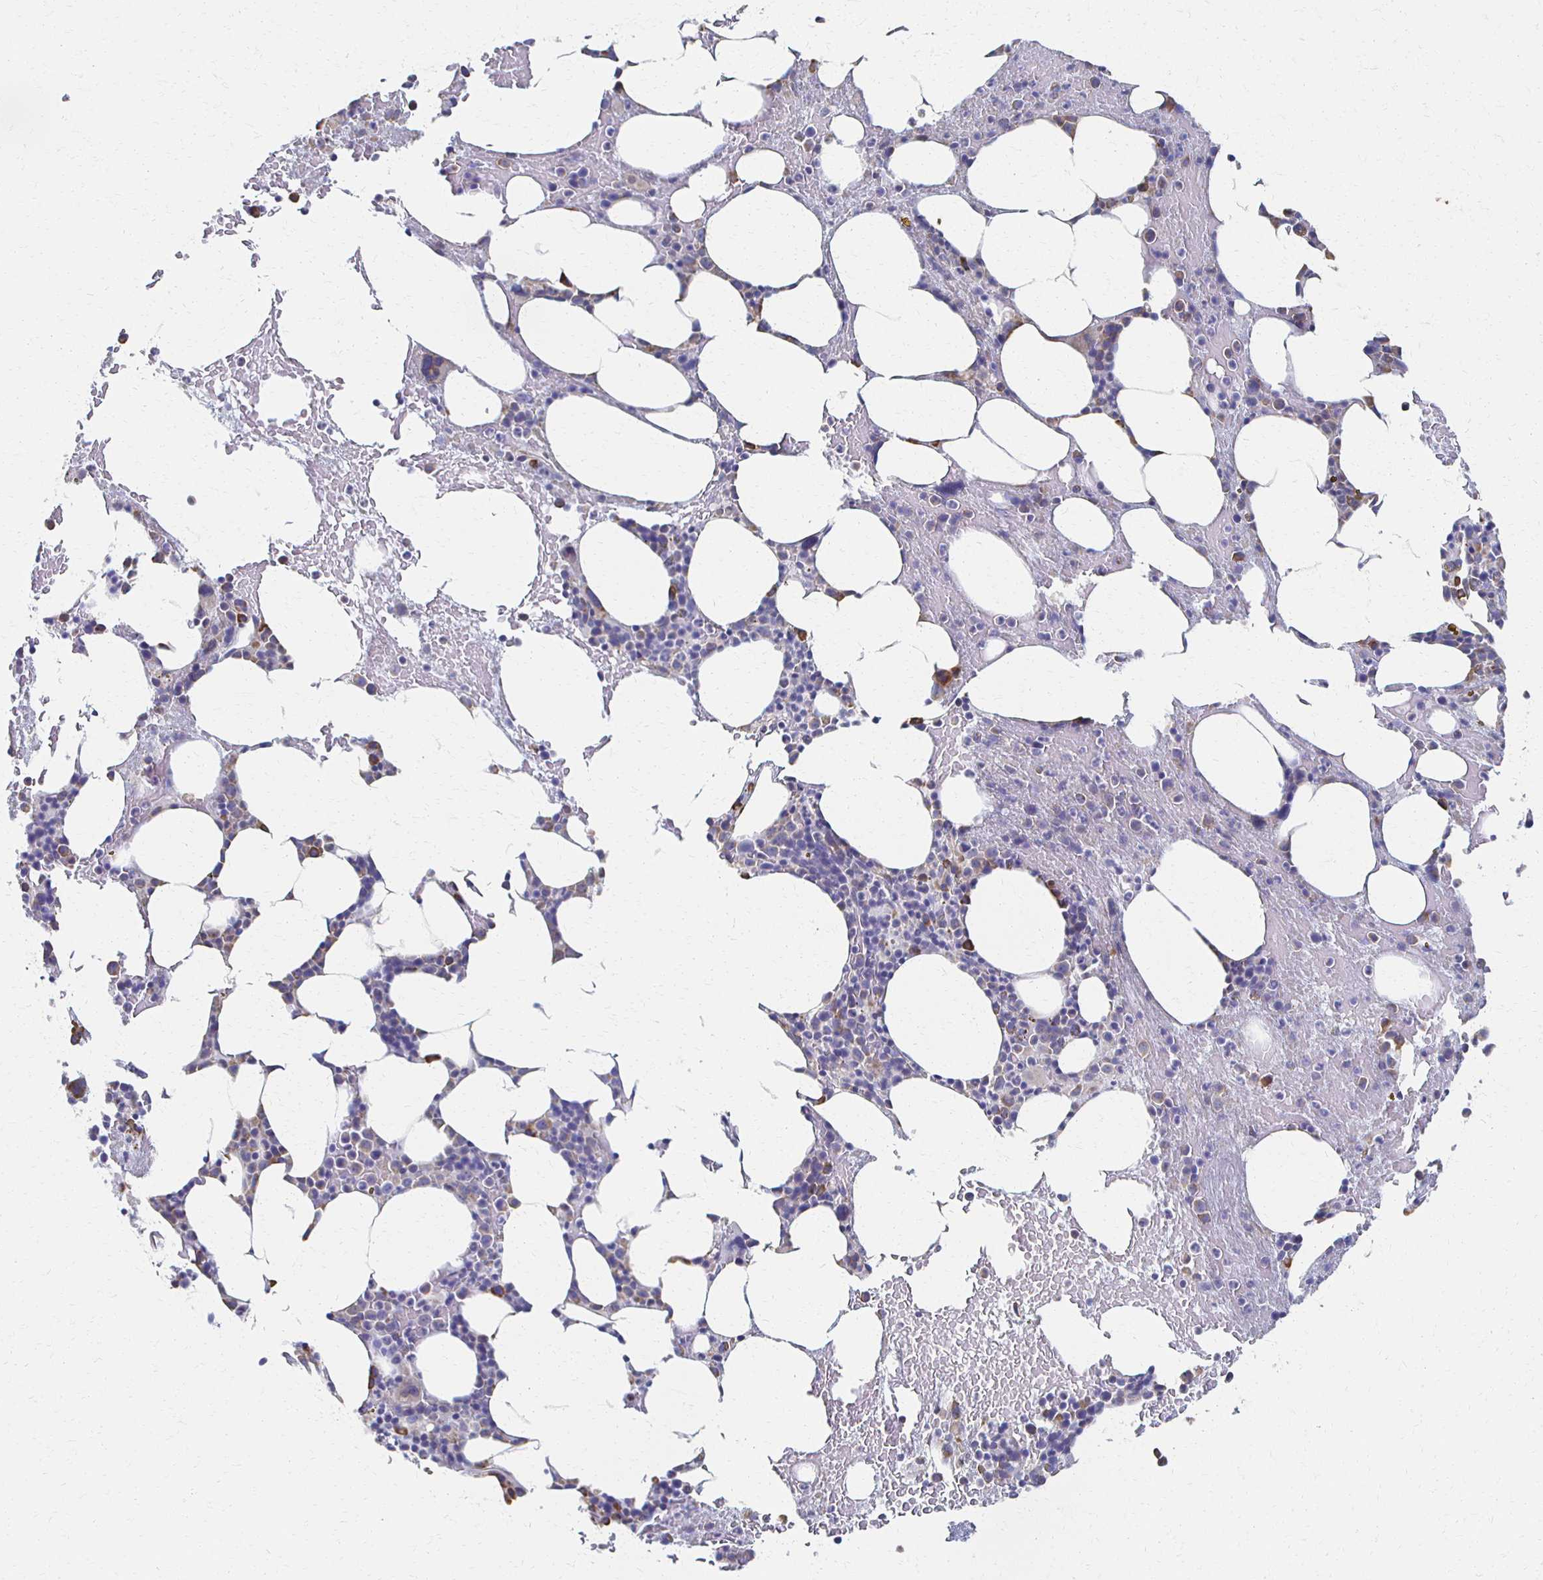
{"staining": {"intensity": "moderate", "quantity": "<25%", "location": "cytoplasmic/membranous"}, "tissue": "bone marrow", "cell_type": "Hematopoietic cells", "image_type": "normal", "snomed": [{"axis": "morphology", "description": "Normal tissue, NOS"}, {"axis": "topography", "description": "Bone marrow"}], "caption": "Immunohistochemical staining of normal human bone marrow shows low levels of moderate cytoplasmic/membranous expression in about <25% of hematopoietic cells. Immunohistochemistry stains the protein of interest in brown and the nuclei are stained blue.", "gene": "ATP1A3", "patient": {"sex": "female", "age": 62}}